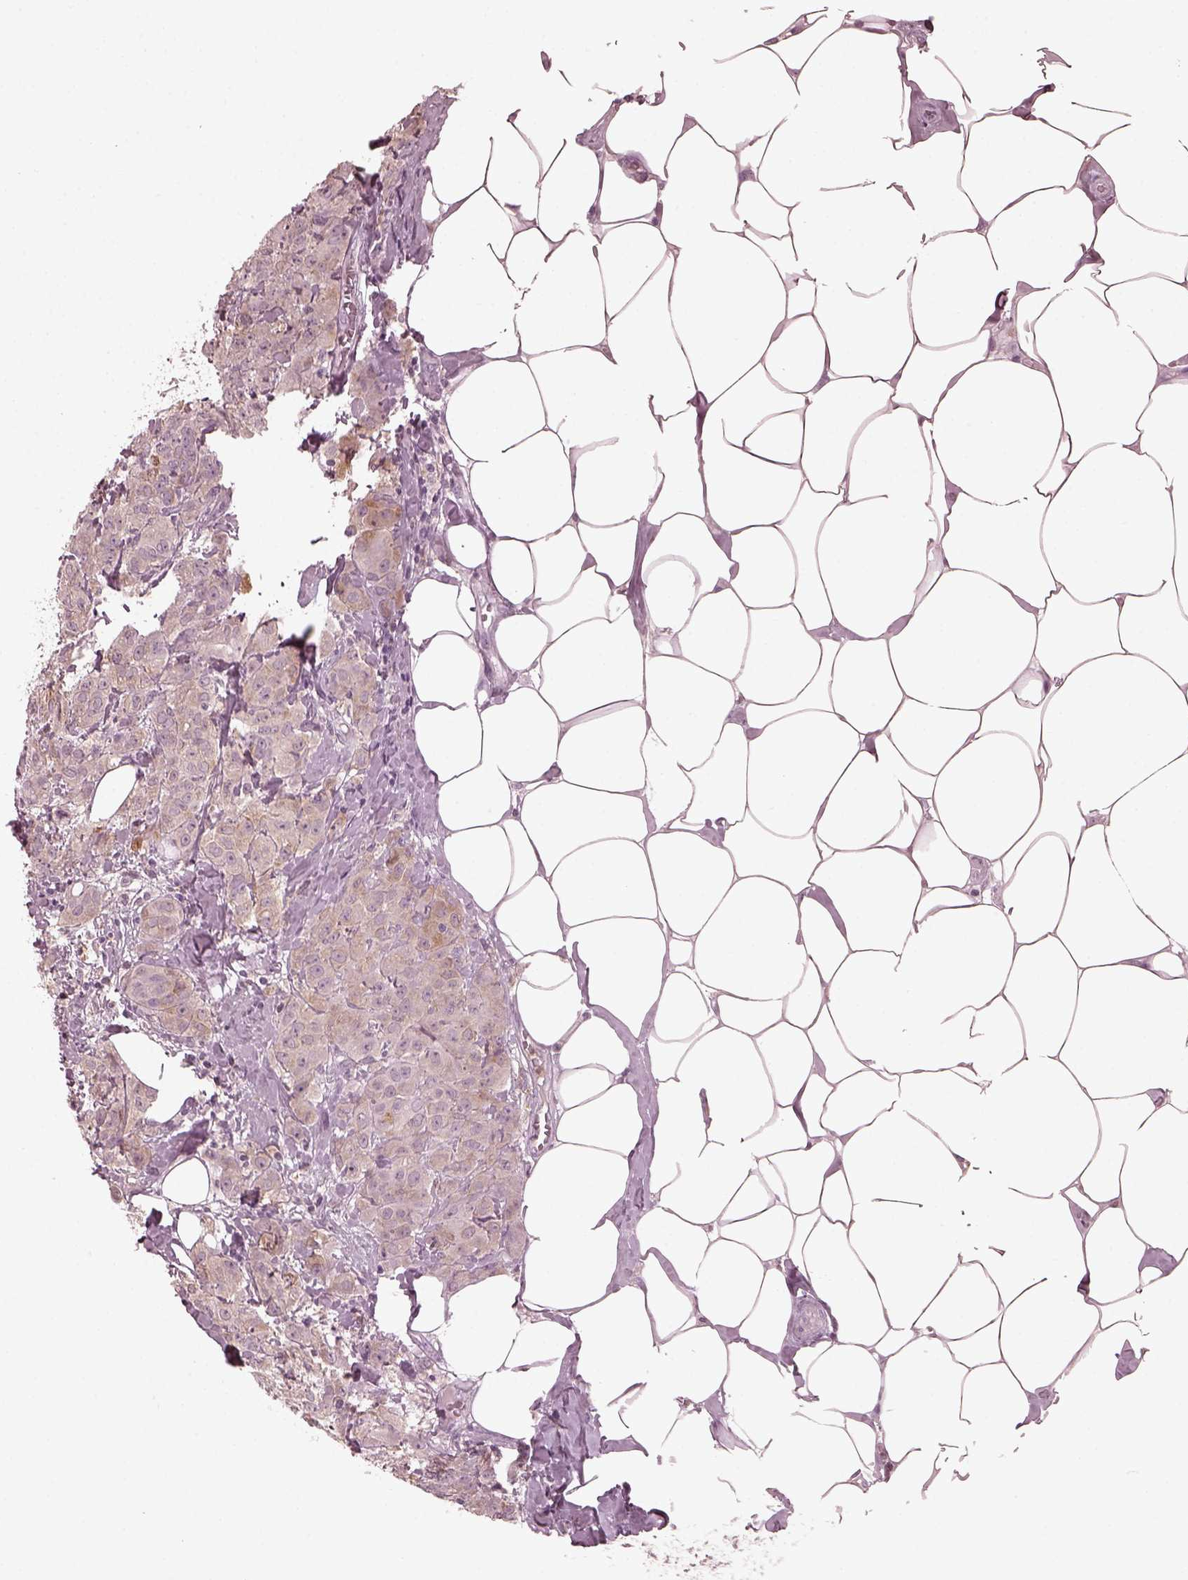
{"staining": {"intensity": "moderate", "quantity": "<25%", "location": "cytoplasmic/membranous"}, "tissue": "breast cancer", "cell_type": "Tumor cells", "image_type": "cancer", "snomed": [{"axis": "morphology", "description": "Normal tissue, NOS"}, {"axis": "morphology", "description": "Duct carcinoma"}, {"axis": "topography", "description": "Breast"}], "caption": "Breast cancer stained for a protein shows moderate cytoplasmic/membranous positivity in tumor cells. (DAB (3,3'-diaminobenzidine) IHC, brown staining for protein, blue staining for nuclei).", "gene": "PSTPIP2", "patient": {"sex": "female", "age": 43}}